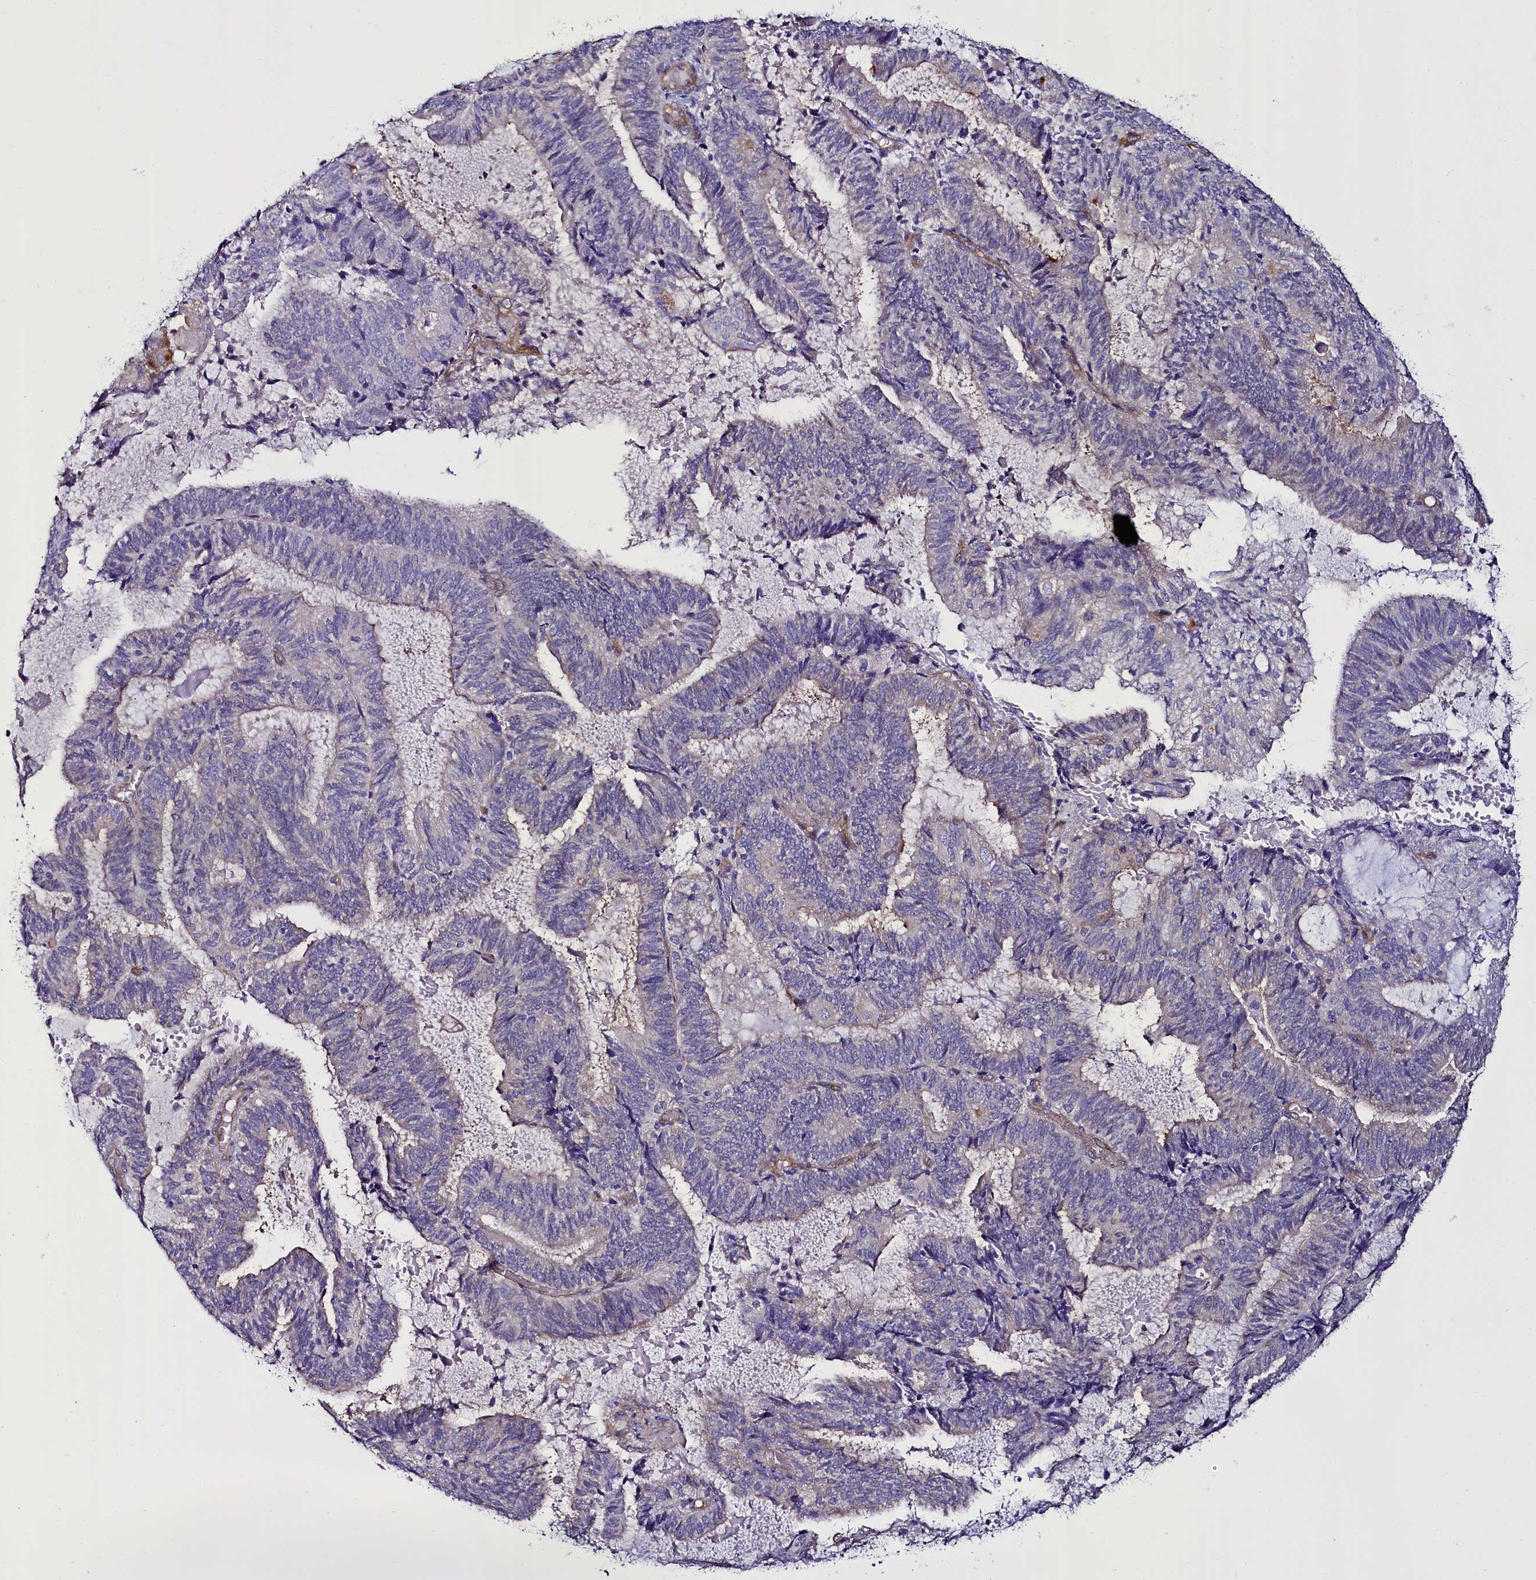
{"staining": {"intensity": "weak", "quantity": "<25%", "location": "cytoplasmic/membranous"}, "tissue": "endometrial cancer", "cell_type": "Tumor cells", "image_type": "cancer", "snomed": [{"axis": "morphology", "description": "Adenocarcinoma, NOS"}, {"axis": "topography", "description": "Endometrium"}], "caption": "Tumor cells are negative for brown protein staining in endometrial adenocarcinoma.", "gene": "STXBP1", "patient": {"sex": "female", "age": 81}}